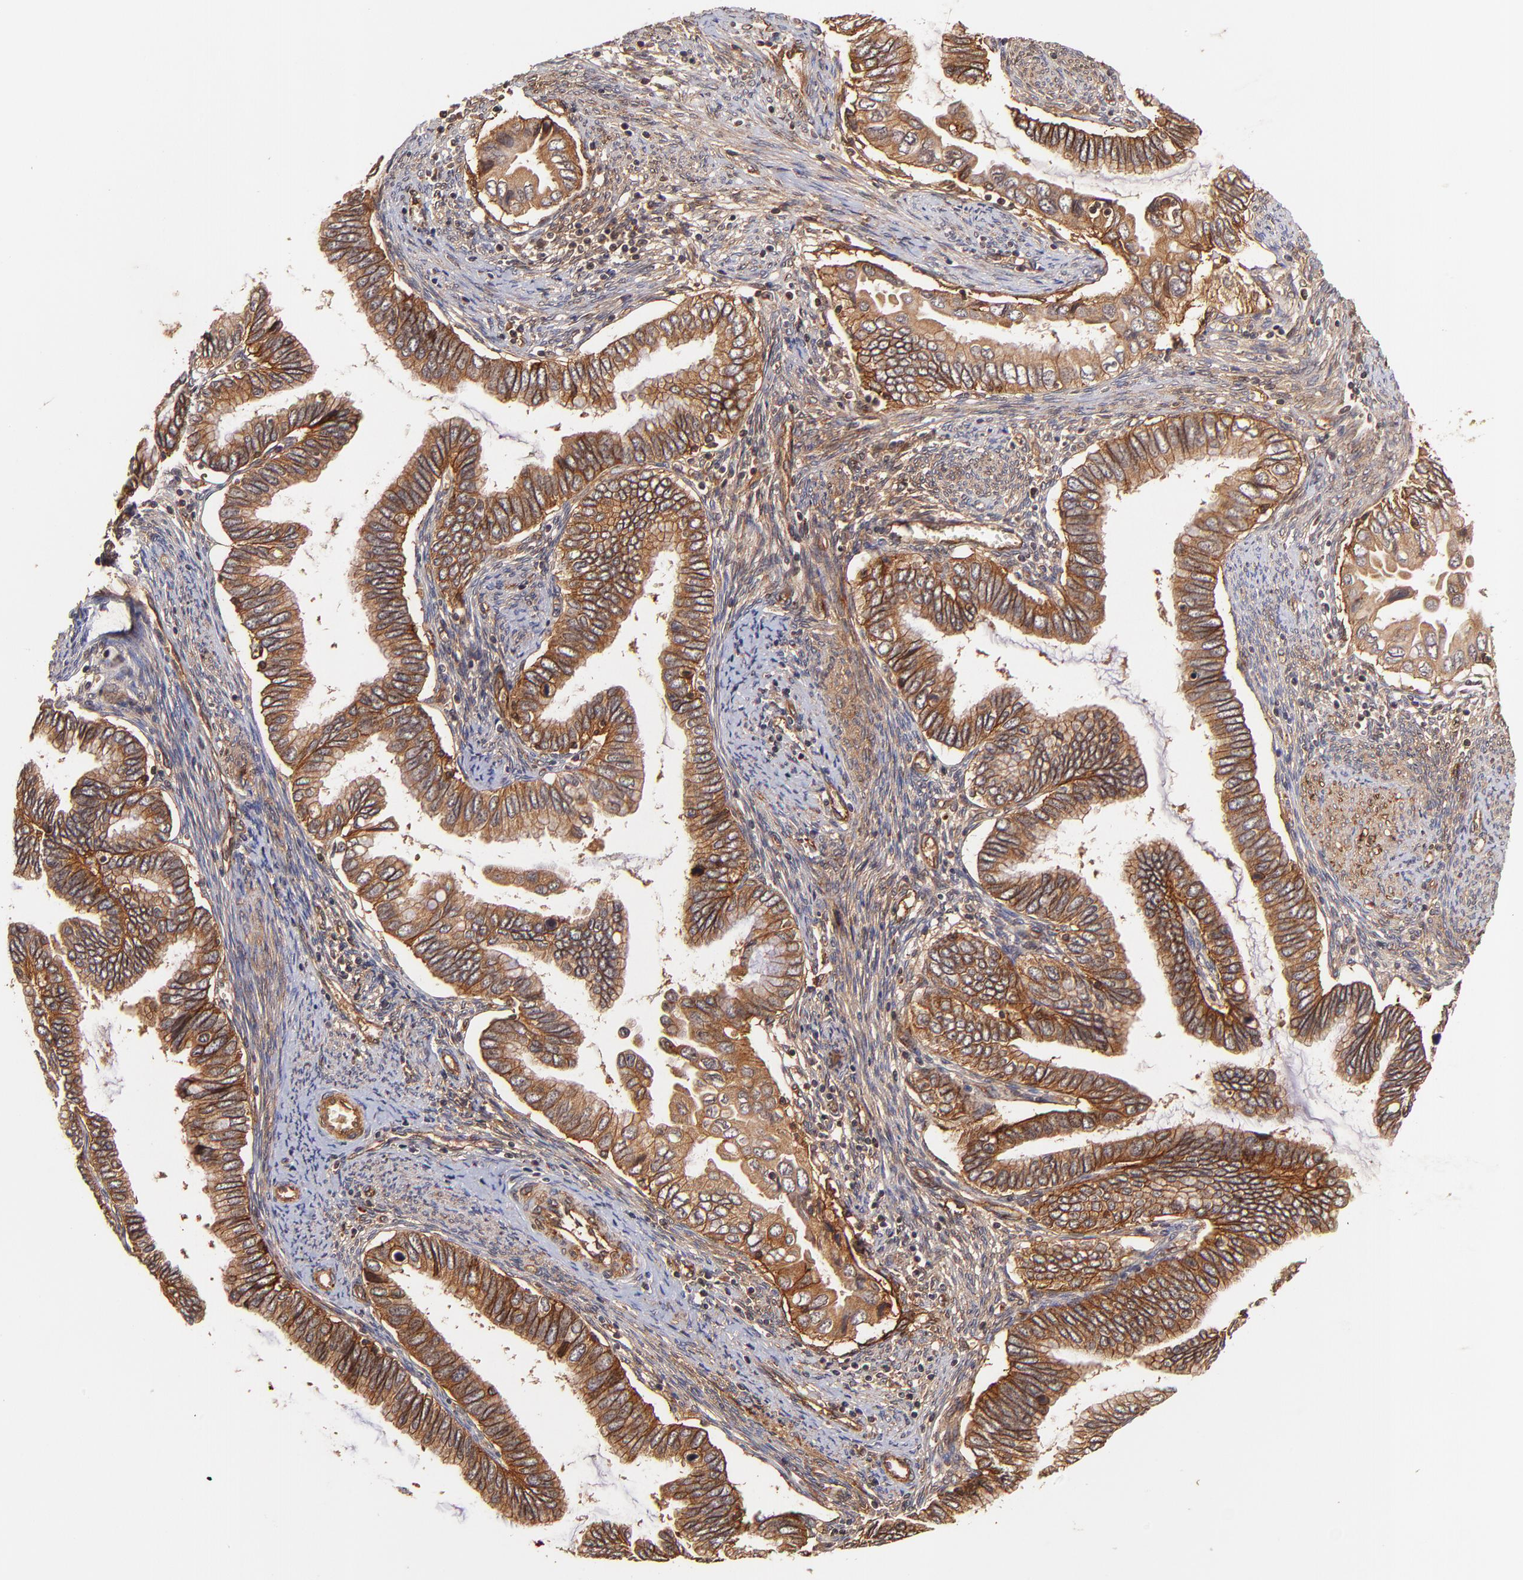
{"staining": {"intensity": "moderate", "quantity": ">75%", "location": "cytoplasmic/membranous"}, "tissue": "cervical cancer", "cell_type": "Tumor cells", "image_type": "cancer", "snomed": [{"axis": "morphology", "description": "Adenocarcinoma, NOS"}, {"axis": "topography", "description": "Cervix"}], "caption": "IHC image of neoplastic tissue: human cervical adenocarcinoma stained using immunohistochemistry (IHC) reveals medium levels of moderate protein expression localized specifically in the cytoplasmic/membranous of tumor cells, appearing as a cytoplasmic/membranous brown color.", "gene": "ITGB1", "patient": {"sex": "female", "age": 49}}